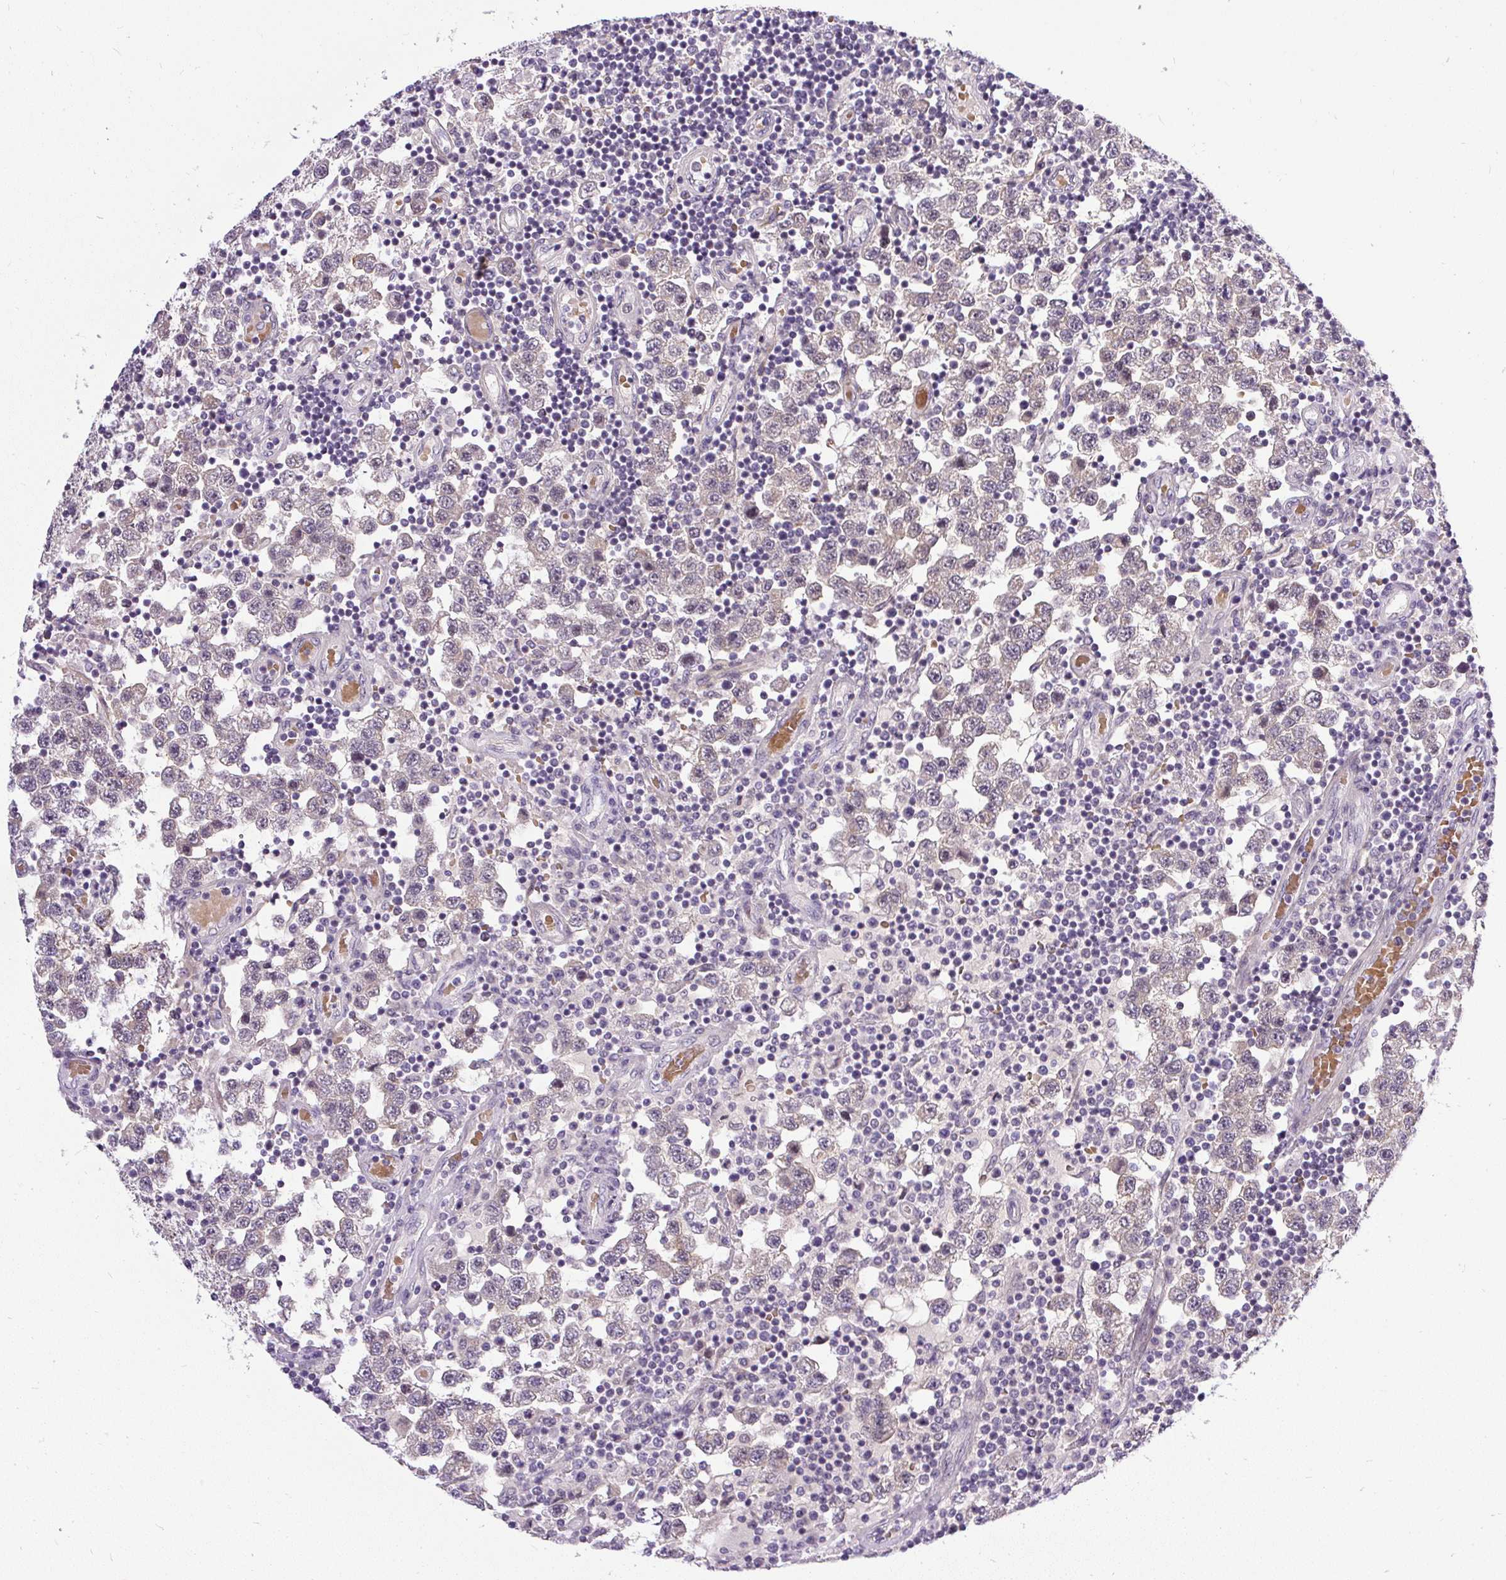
{"staining": {"intensity": "negative", "quantity": "none", "location": "none"}, "tissue": "testis cancer", "cell_type": "Tumor cells", "image_type": "cancer", "snomed": [{"axis": "morphology", "description": "Seminoma, NOS"}, {"axis": "topography", "description": "Testis"}], "caption": "This is an immunohistochemistry histopathology image of human testis seminoma. There is no staining in tumor cells.", "gene": "FAM117B", "patient": {"sex": "male", "age": 34}}